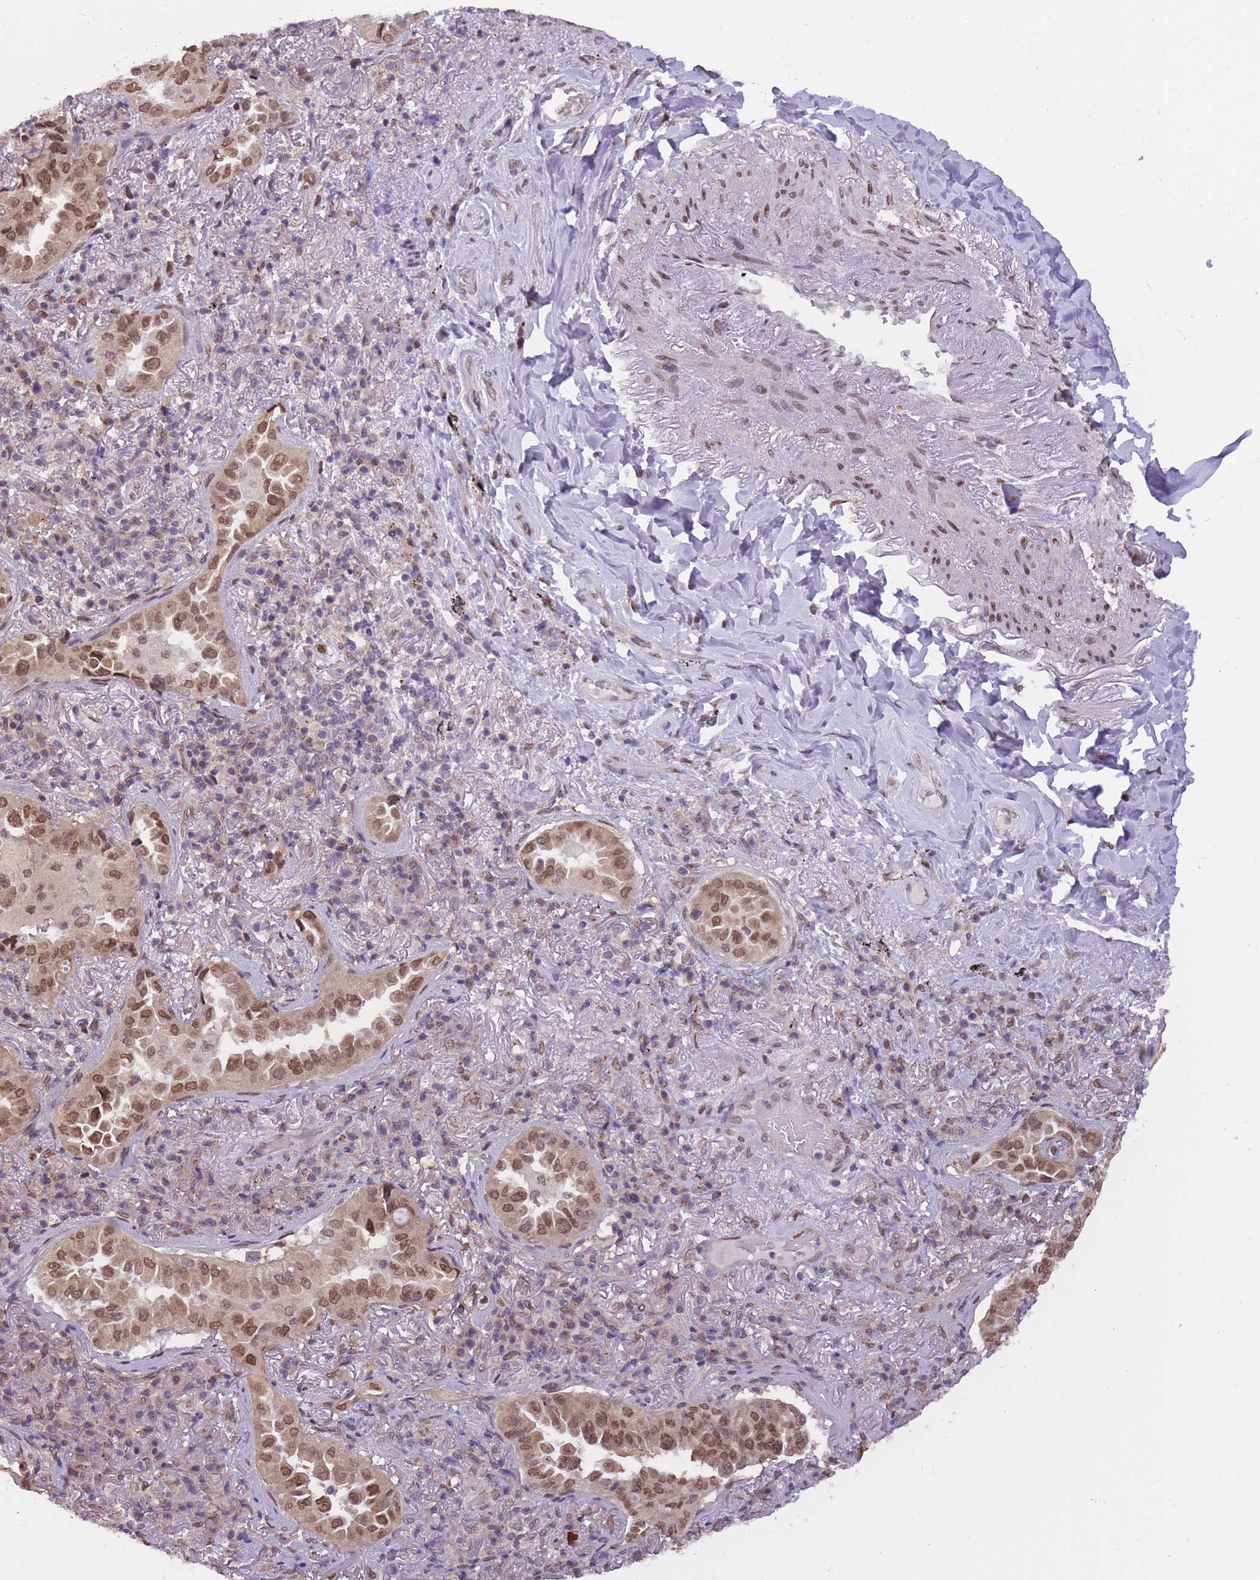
{"staining": {"intensity": "moderate", "quantity": ">75%", "location": "nuclear"}, "tissue": "lung cancer", "cell_type": "Tumor cells", "image_type": "cancer", "snomed": [{"axis": "morphology", "description": "Adenocarcinoma, NOS"}, {"axis": "topography", "description": "Lung"}], "caption": "Moderate nuclear protein positivity is present in about >75% of tumor cells in lung cancer (adenocarcinoma).", "gene": "CDIP1", "patient": {"sex": "female", "age": 69}}